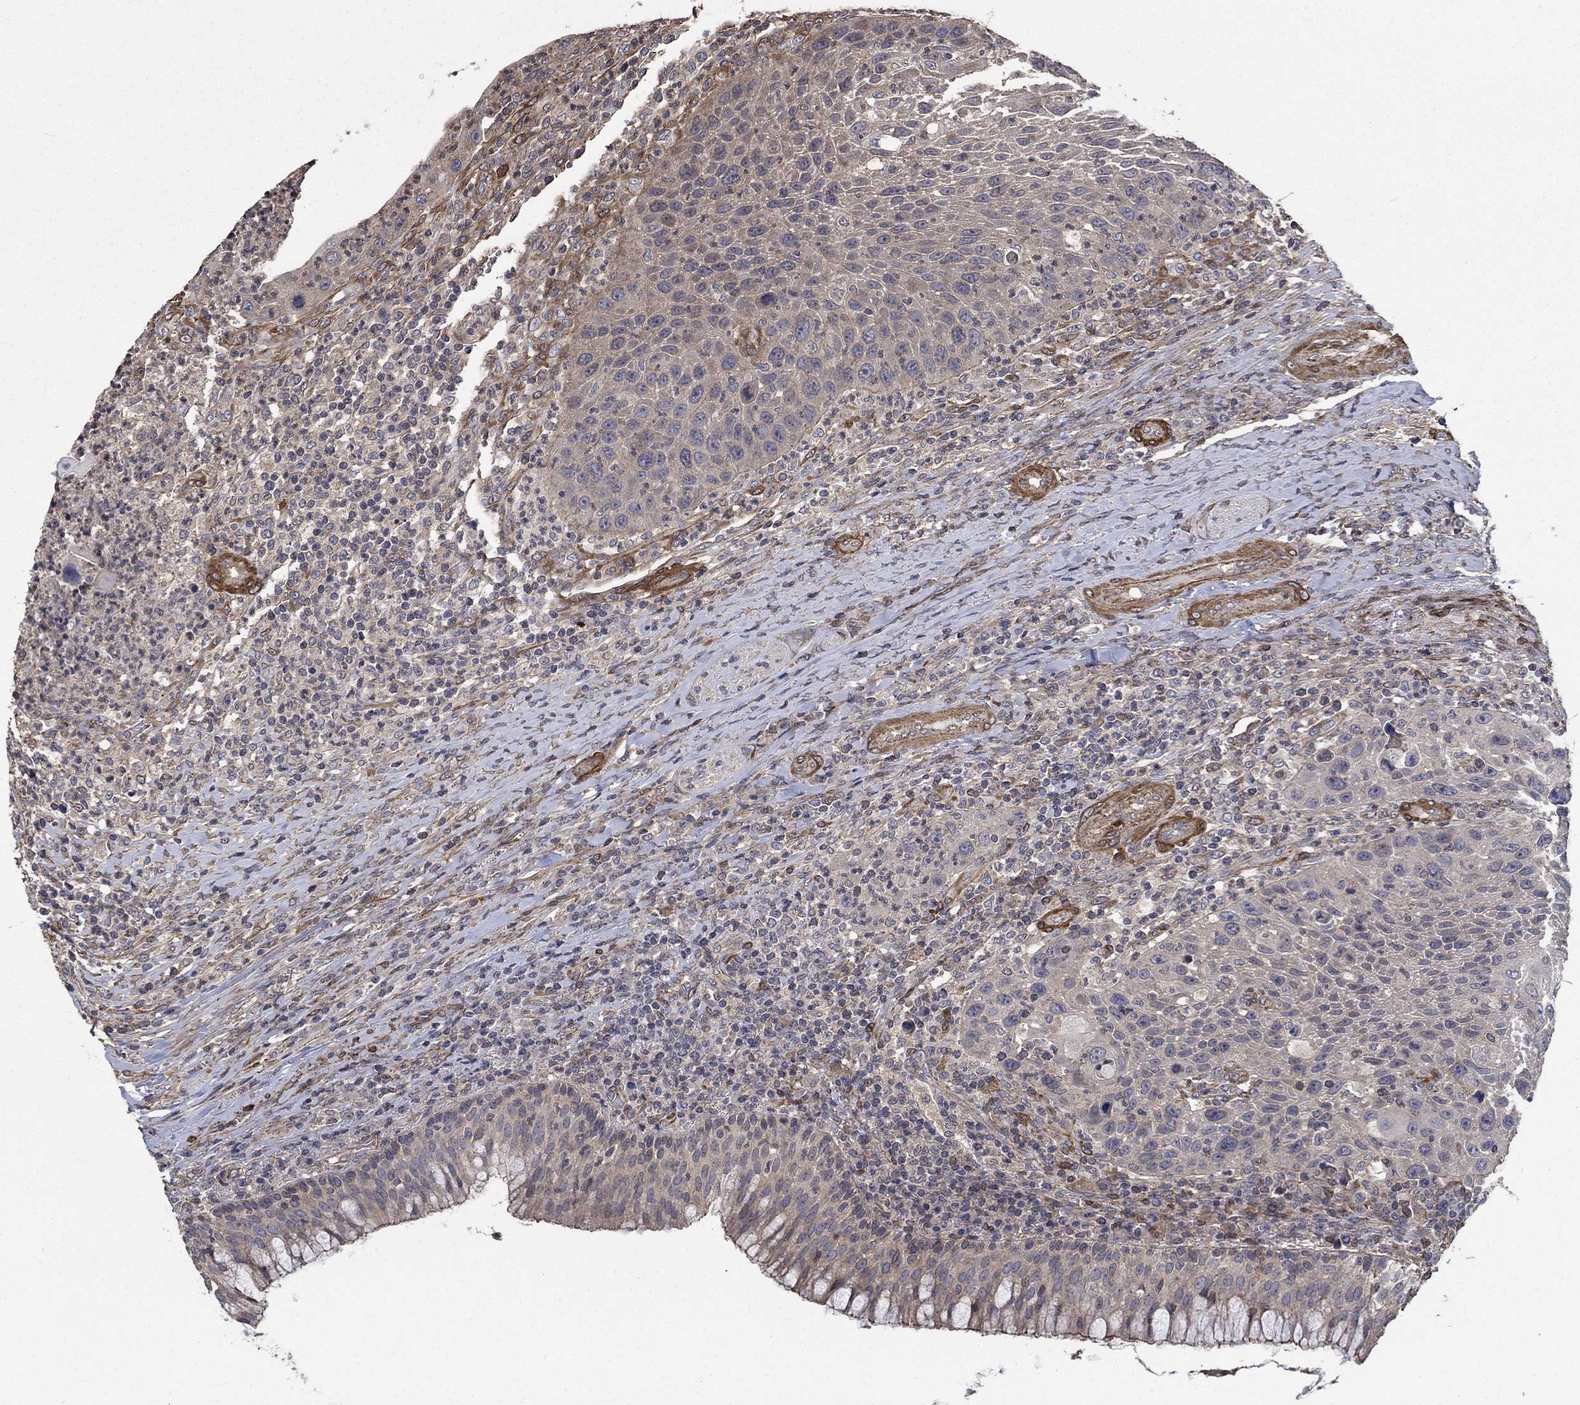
{"staining": {"intensity": "negative", "quantity": "none", "location": "none"}, "tissue": "head and neck cancer", "cell_type": "Tumor cells", "image_type": "cancer", "snomed": [{"axis": "morphology", "description": "Squamous cell carcinoma, NOS"}, {"axis": "topography", "description": "Head-Neck"}], "caption": "Squamous cell carcinoma (head and neck) was stained to show a protein in brown. There is no significant expression in tumor cells.", "gene": "PDE3A", "patient": {"sex": "male", "age": 69}}